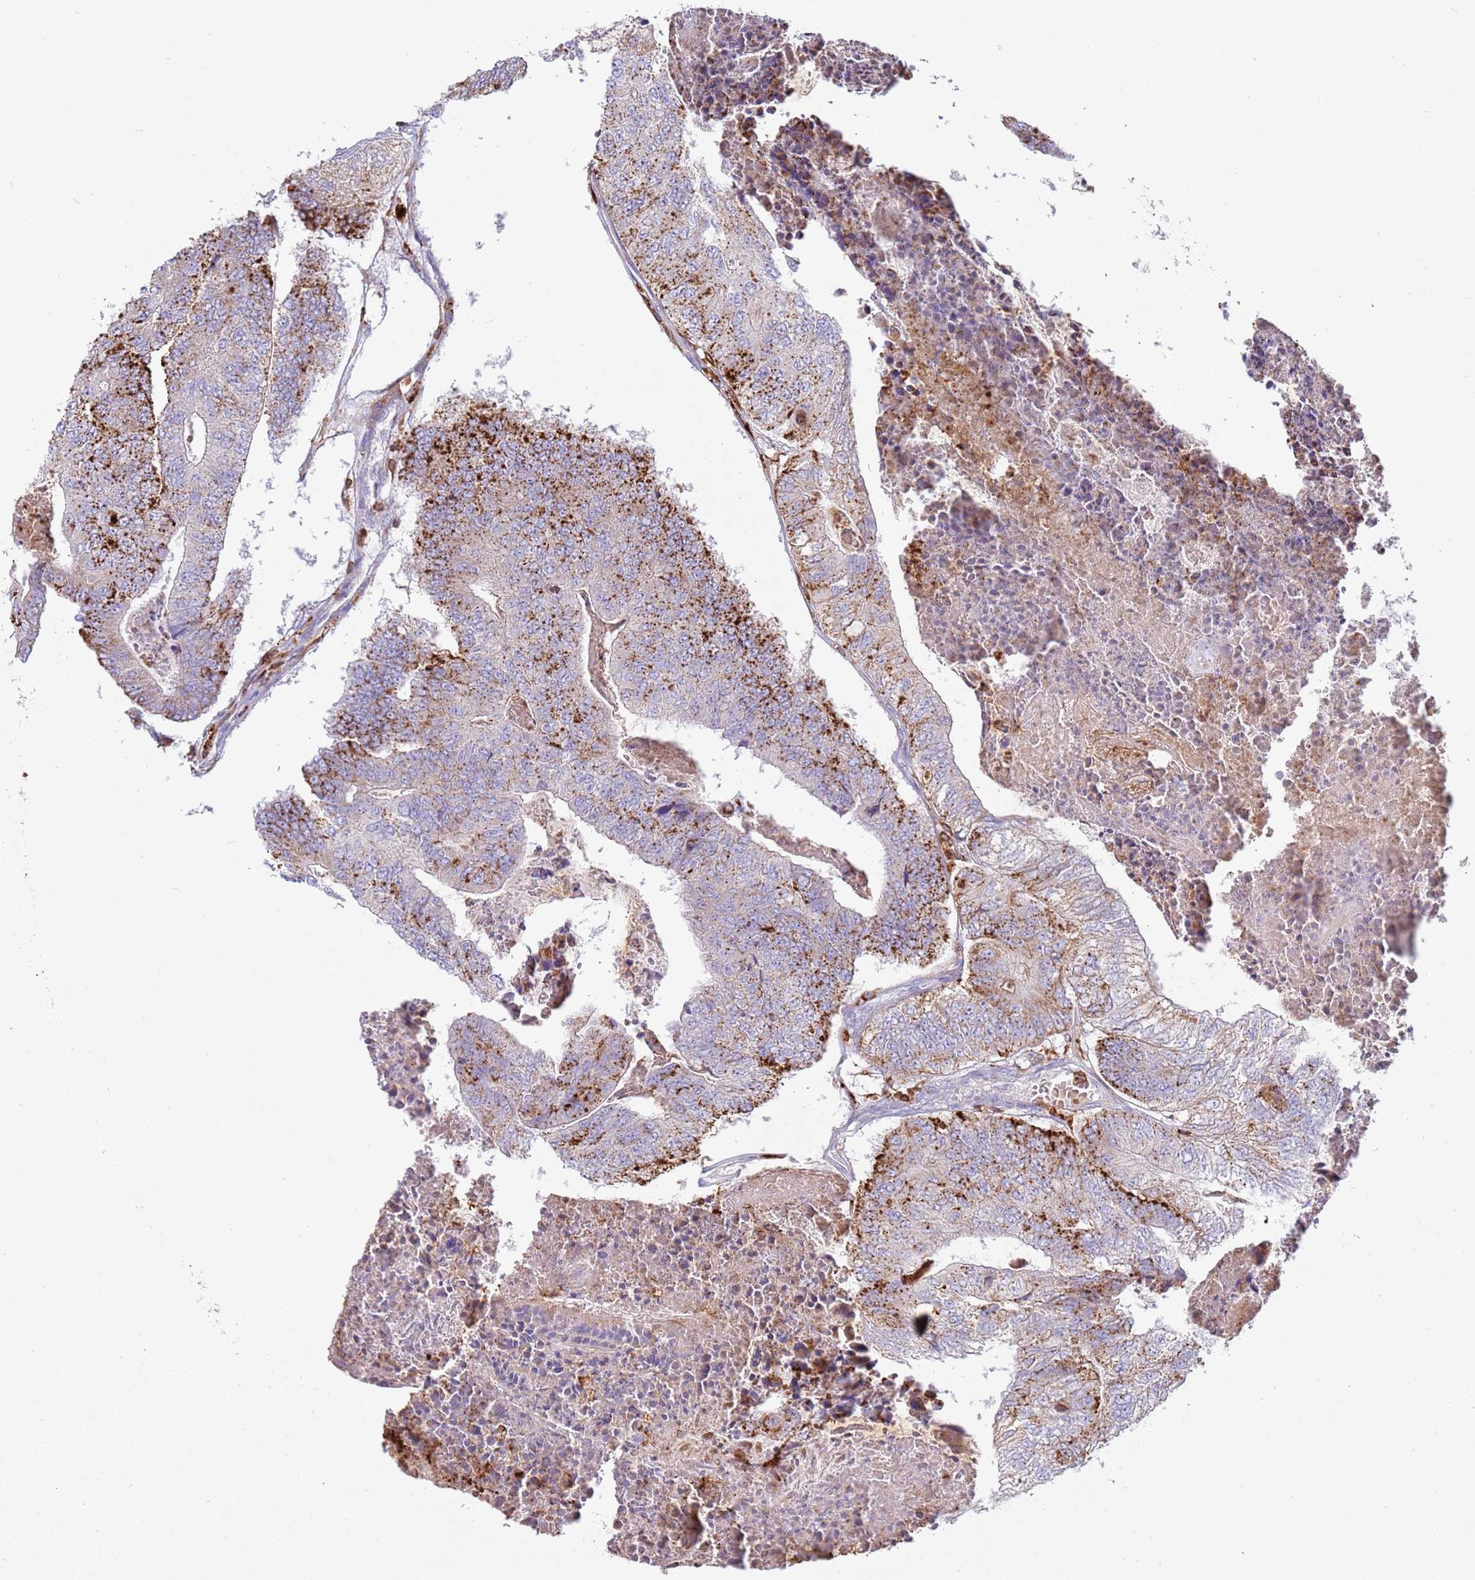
{"staining": {"intensity": "strong", "quantity": ">75%", "location": "cytoplasmic/membranous"}, "tissue": "colorectal cancer", "cell_type": "Tumor cells", "image_type": "cancer", "snomed": [{"axis": "morphology", "description": "Adenocarcinoma, NOS"}, {"axis": "topography", "description": "Colon"}], "caption": "The immunohistochemical stain labels strong cytoplasmic/membranous staining in tumor cells of colorectal cancer tissue.", "gene": "TTPAL", "patient": {"sex": "female", "age": 67}}